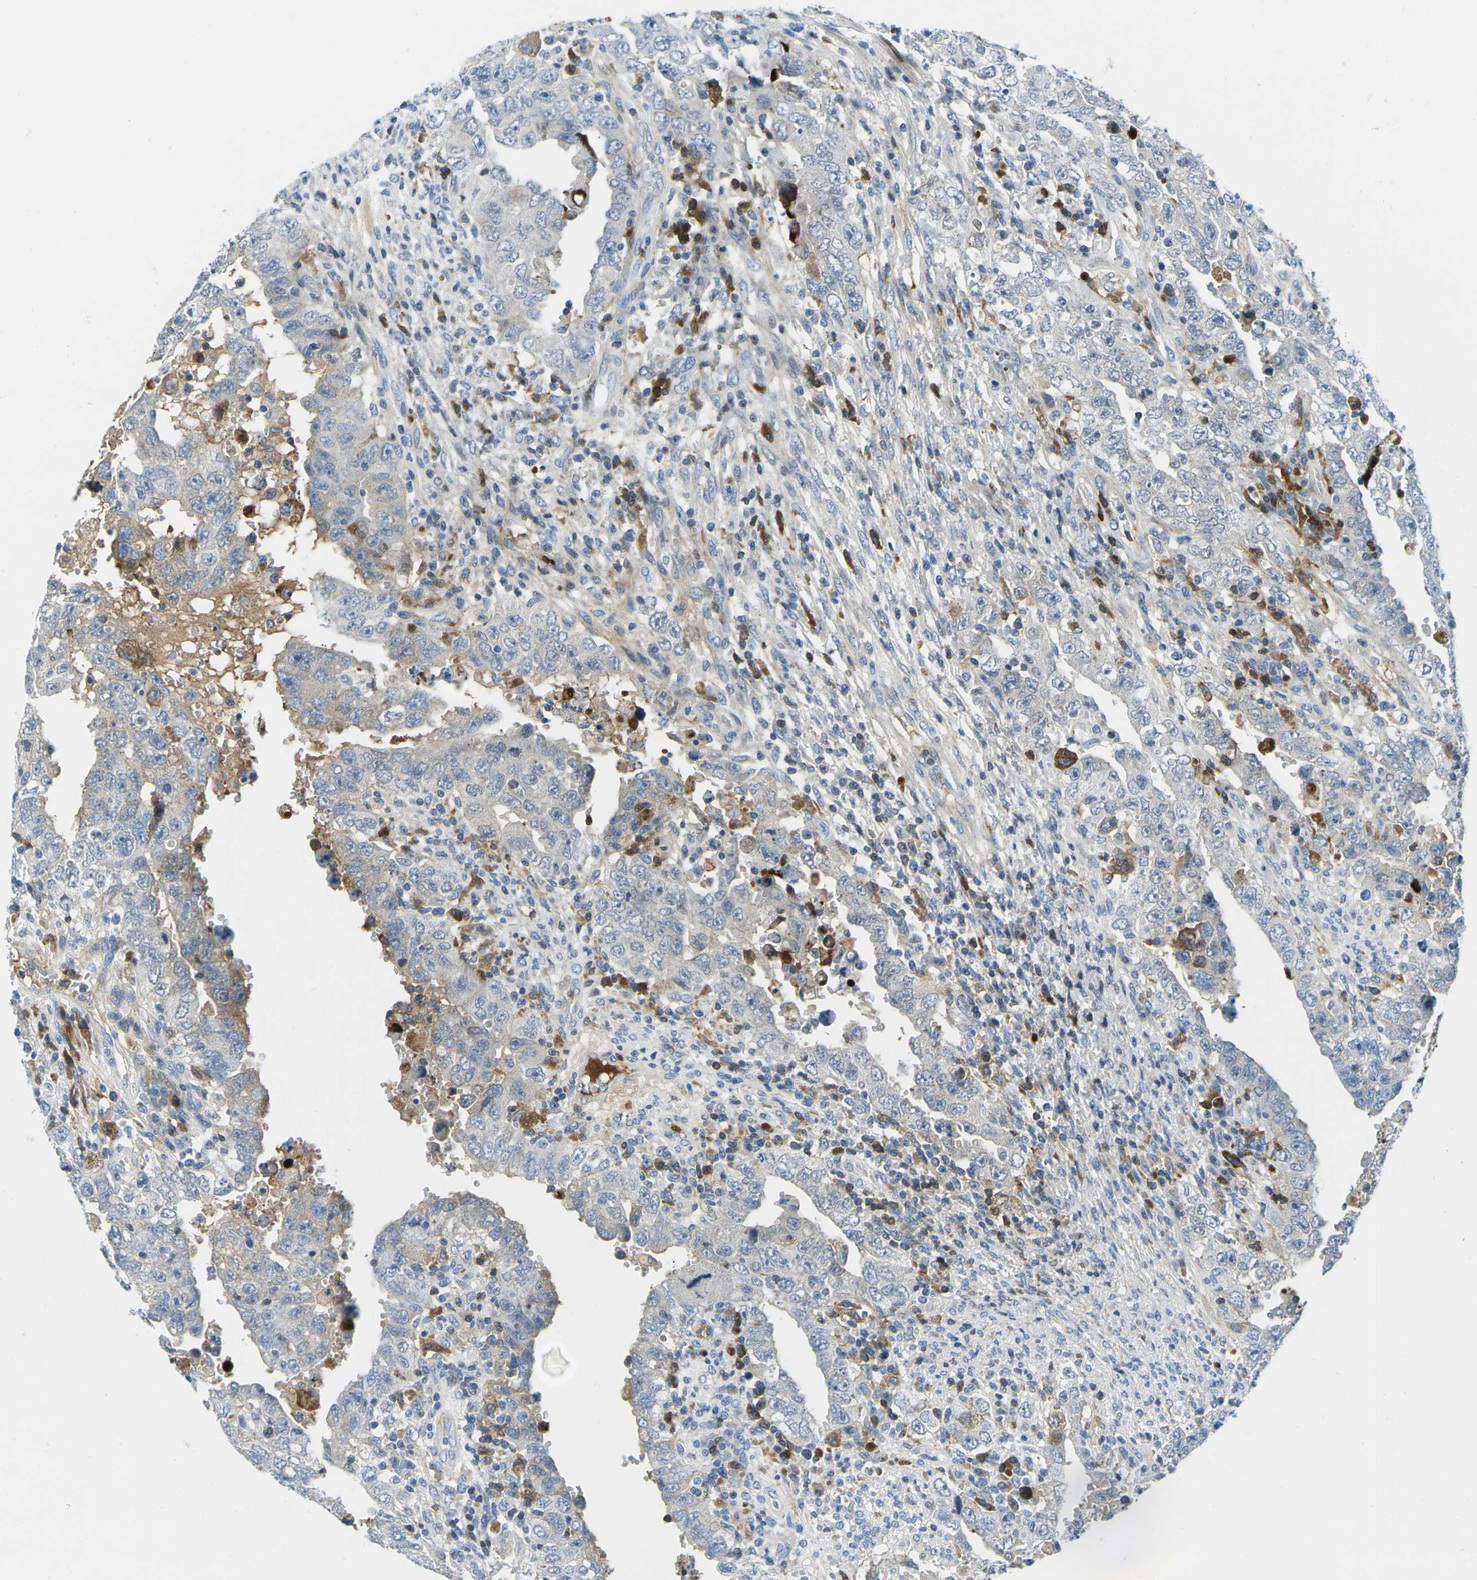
{"staining": {"intensity": "moderate", "quantity": "<25%", "location": "cytoplasmic/membranous"}, "tissue": "testis cancer", "cell_type": "Tumor cells", "image_type": "cancer", "snomed": [{"axis": "morphology", "description": "Carcinoma, Embryonal, NOS"}, {"axis": "topography", "description": "Testis"}], "caption": "A histopathology image of human testis cancer (embryonal carcinoma) stained for a protein reveals moderate cytoplasmic/membranous brown staining in tumor cells.", "gene": "CFB", "patient": {"sex": "male", "age": 26}}